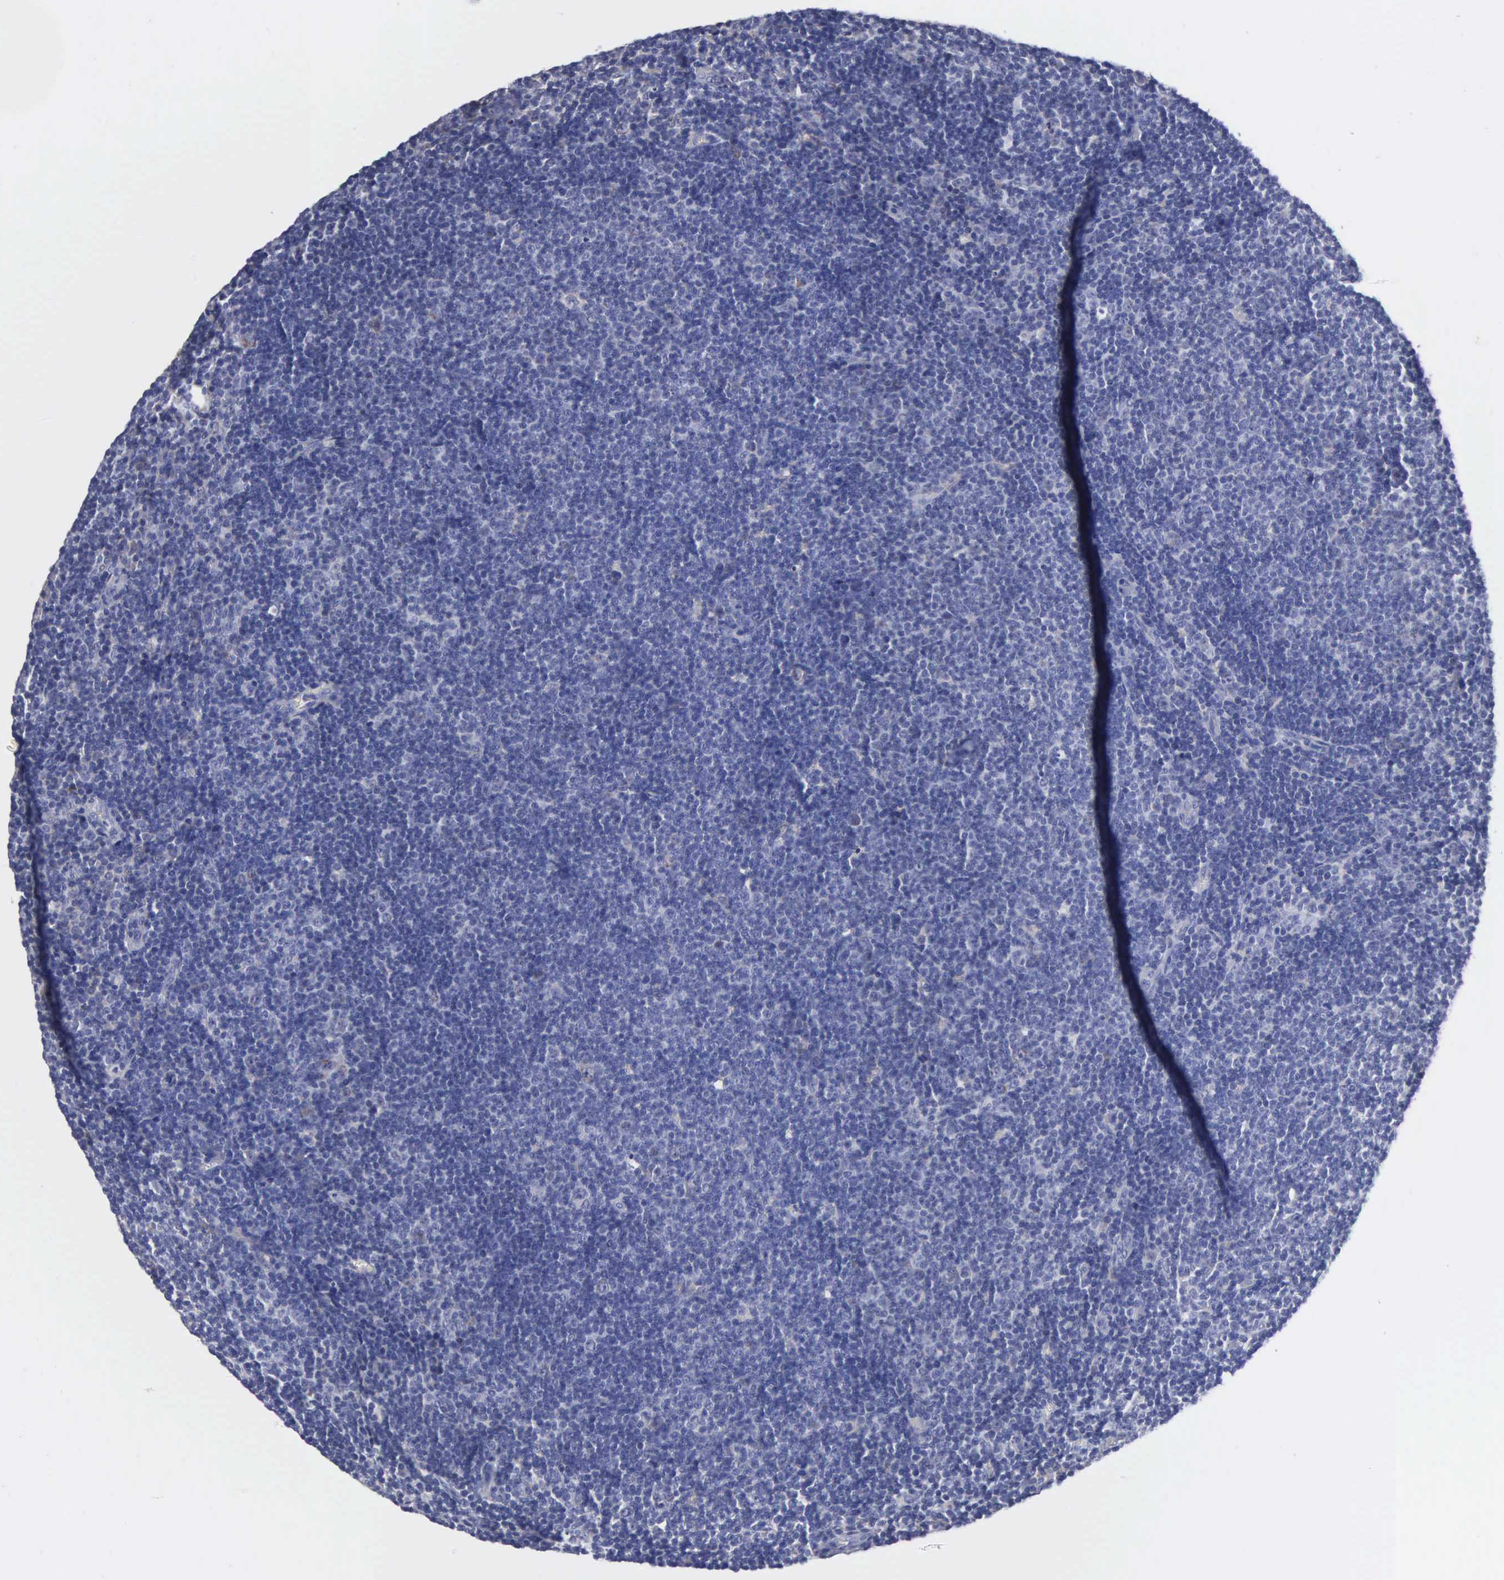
{"staining": {"intensity": "negative", "quantity": "none", "location": "none"}, "tissue": "lymphoma", "cell_type": "Tumor cells", "image_type": "cancer", "snomed": [{"axis": "morphology", "description": "Malignant lymphoma, non-Hodgkin's type, Low grade"}, {"axis": "topography", "description": "Lymph node"}], "caption": "This is an immunohistochemistry histopathology image of human lymphoma. There is no staining in tumor cells.", "gene": "PTGS2", "patient": {"sex": "male", "age": 49}}